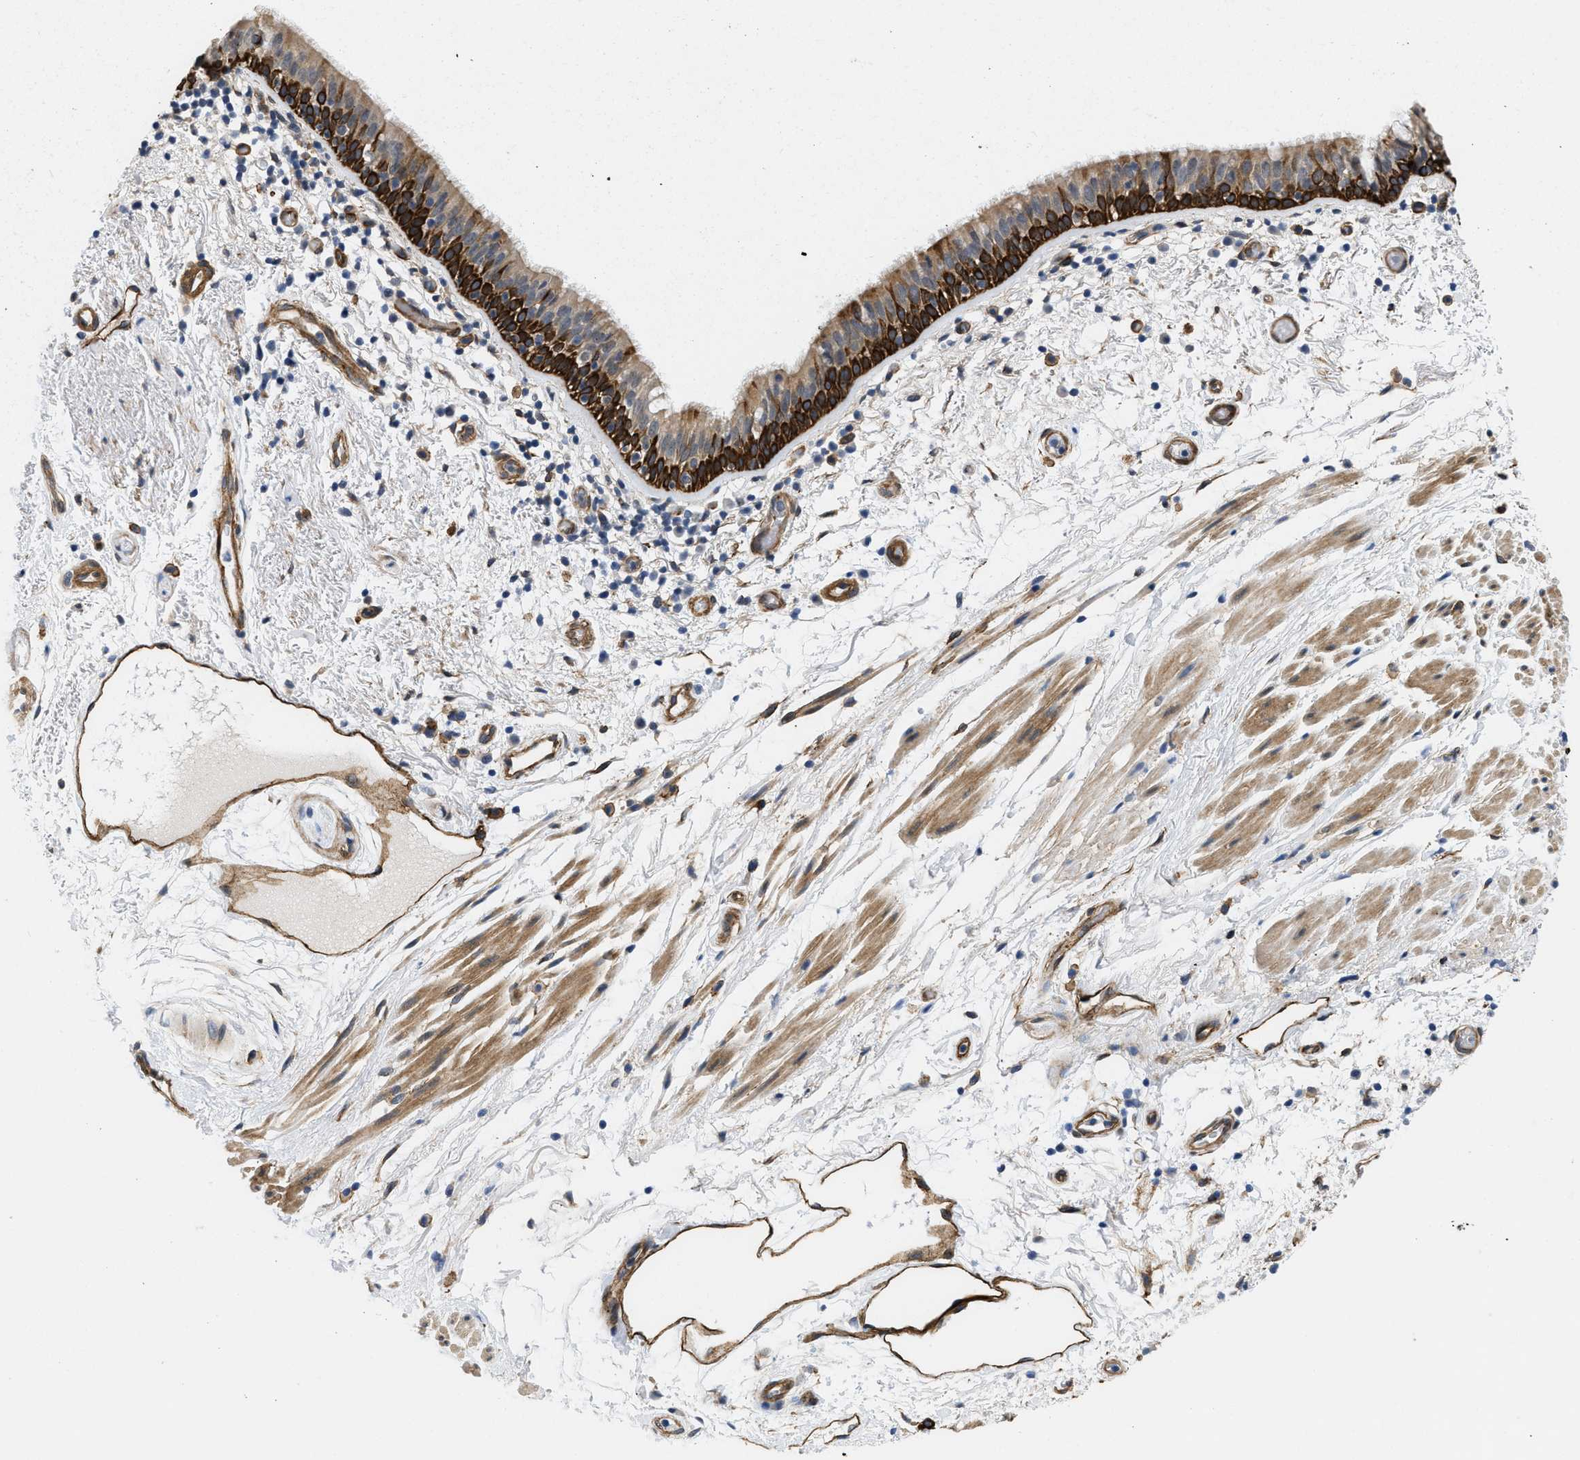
{"staining": {"intensity": "strong", "quantity": ">75%", "location": "cytoplasmic/membranous"}, "tissue": "bronchus", "cell_type": "Respiratory epithelial cells", "image_type": "normal", "snomed": [{"axis": "morphology", "description": "Normal tissue, NOS"}, {"axis": "morphology", "description": "Inflammation, NOS"}, {"axis": "topography", "description": "Cartilage tissue"}, {"axis": "topography", "description": "Bronchus"}], "caption": "High-power microscopy captured an IHC histopathology image of normal bronchus, revealing strong cytoplasmic/membranous expression in approximately >75% of respiratory epithelial cells.", "gene": "RAPH1", "patient": {"sex": "male", "age": 77}}